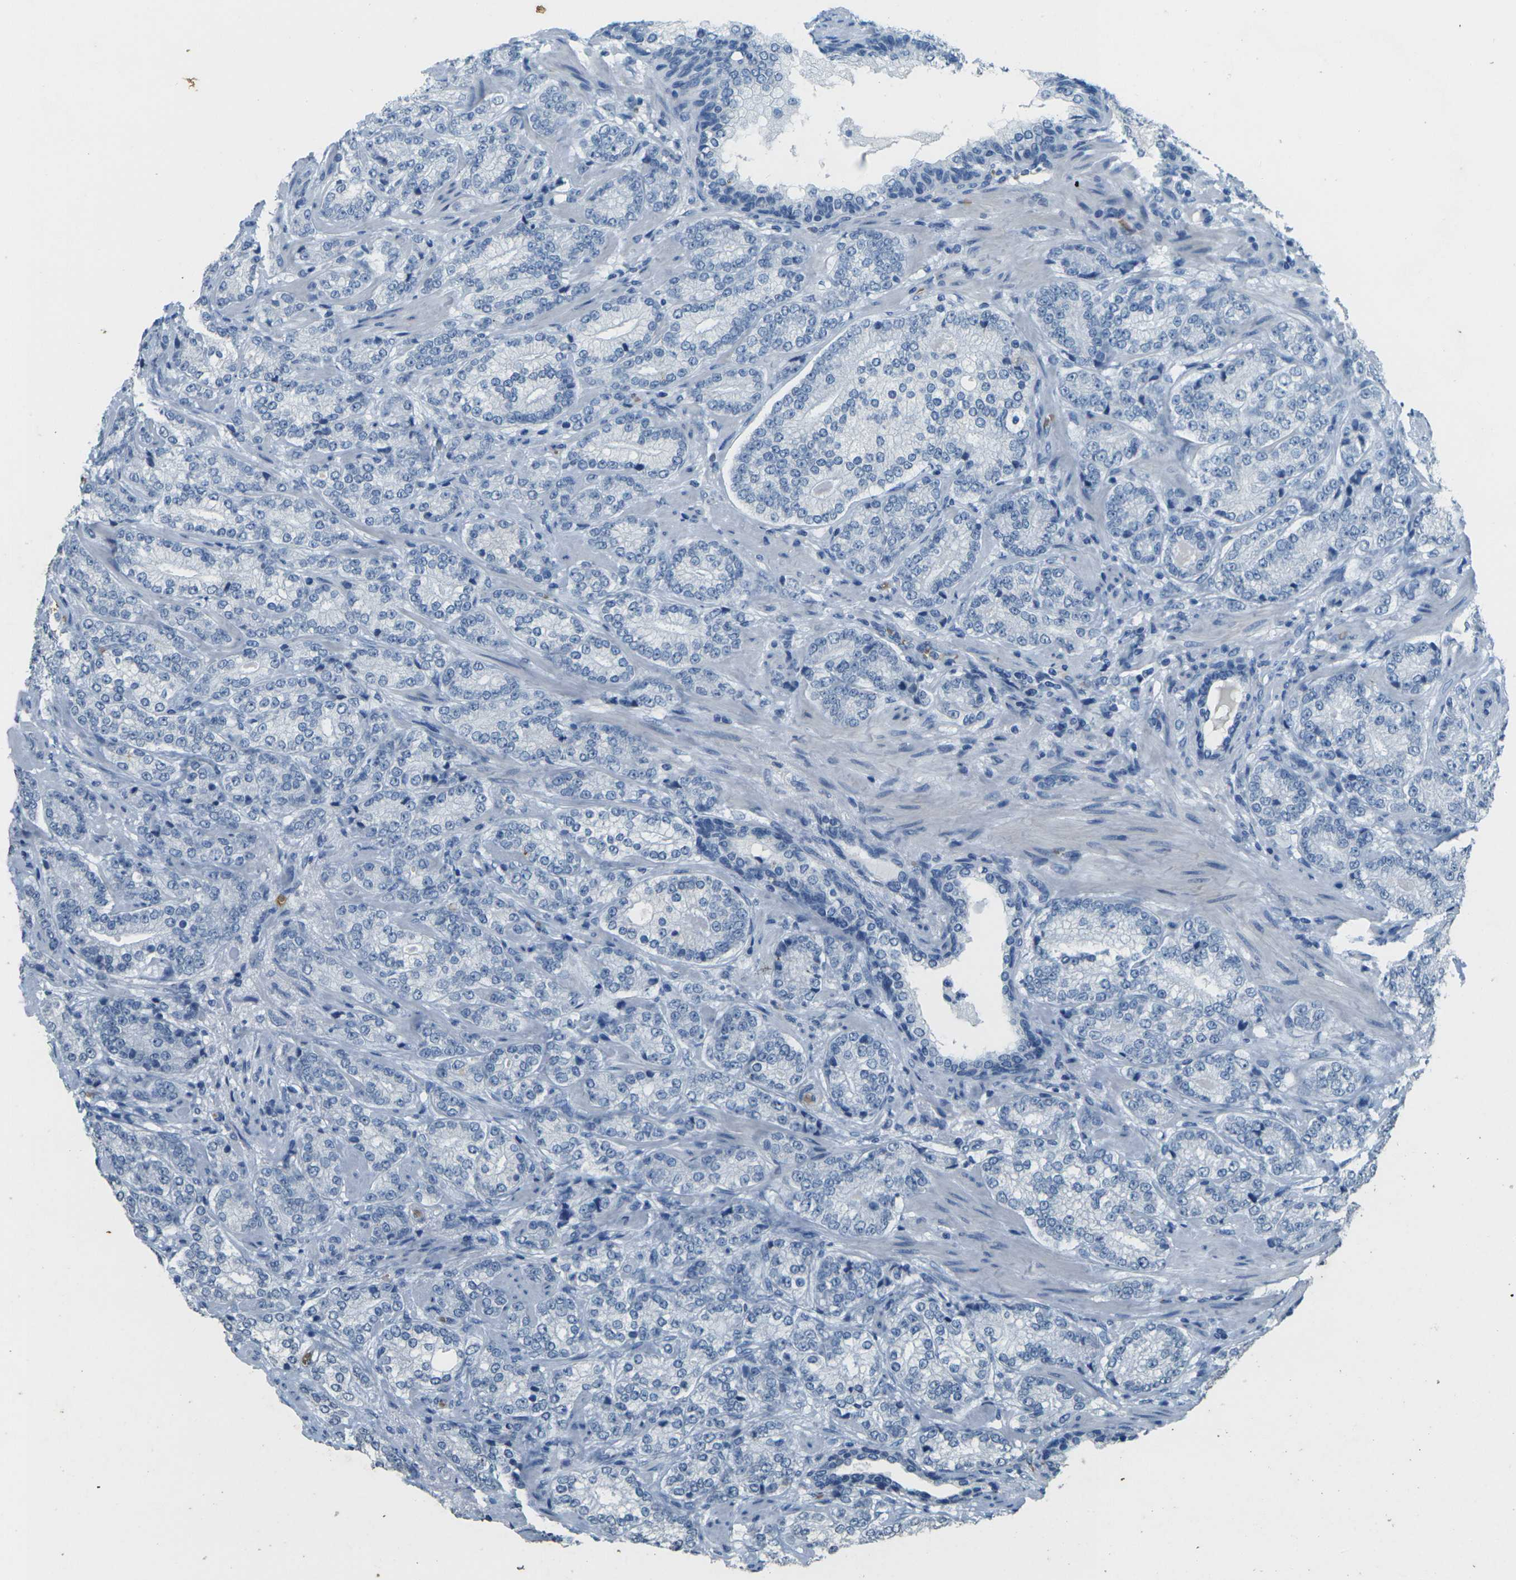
{"staining": {"intensity": "negative", "quantity": "none", "location": "none"}, "tissue": "prostate cancer", "cell_type": "Tumor cells", "image_type": "cancer", "snomed": [{"axis": "morphology", "description": "Adenocarcinoma, High grade"}, {"axis": "topography", "description": "Prostate"}], "caption": "Tumor cells show no significant expression in prostate cancer. The staining is performed using DAB brown chromogen with nuclei counter-stained in using hematoxylin.", "gene": "HBB", "patient": {"sex": "male", "age": 61}}